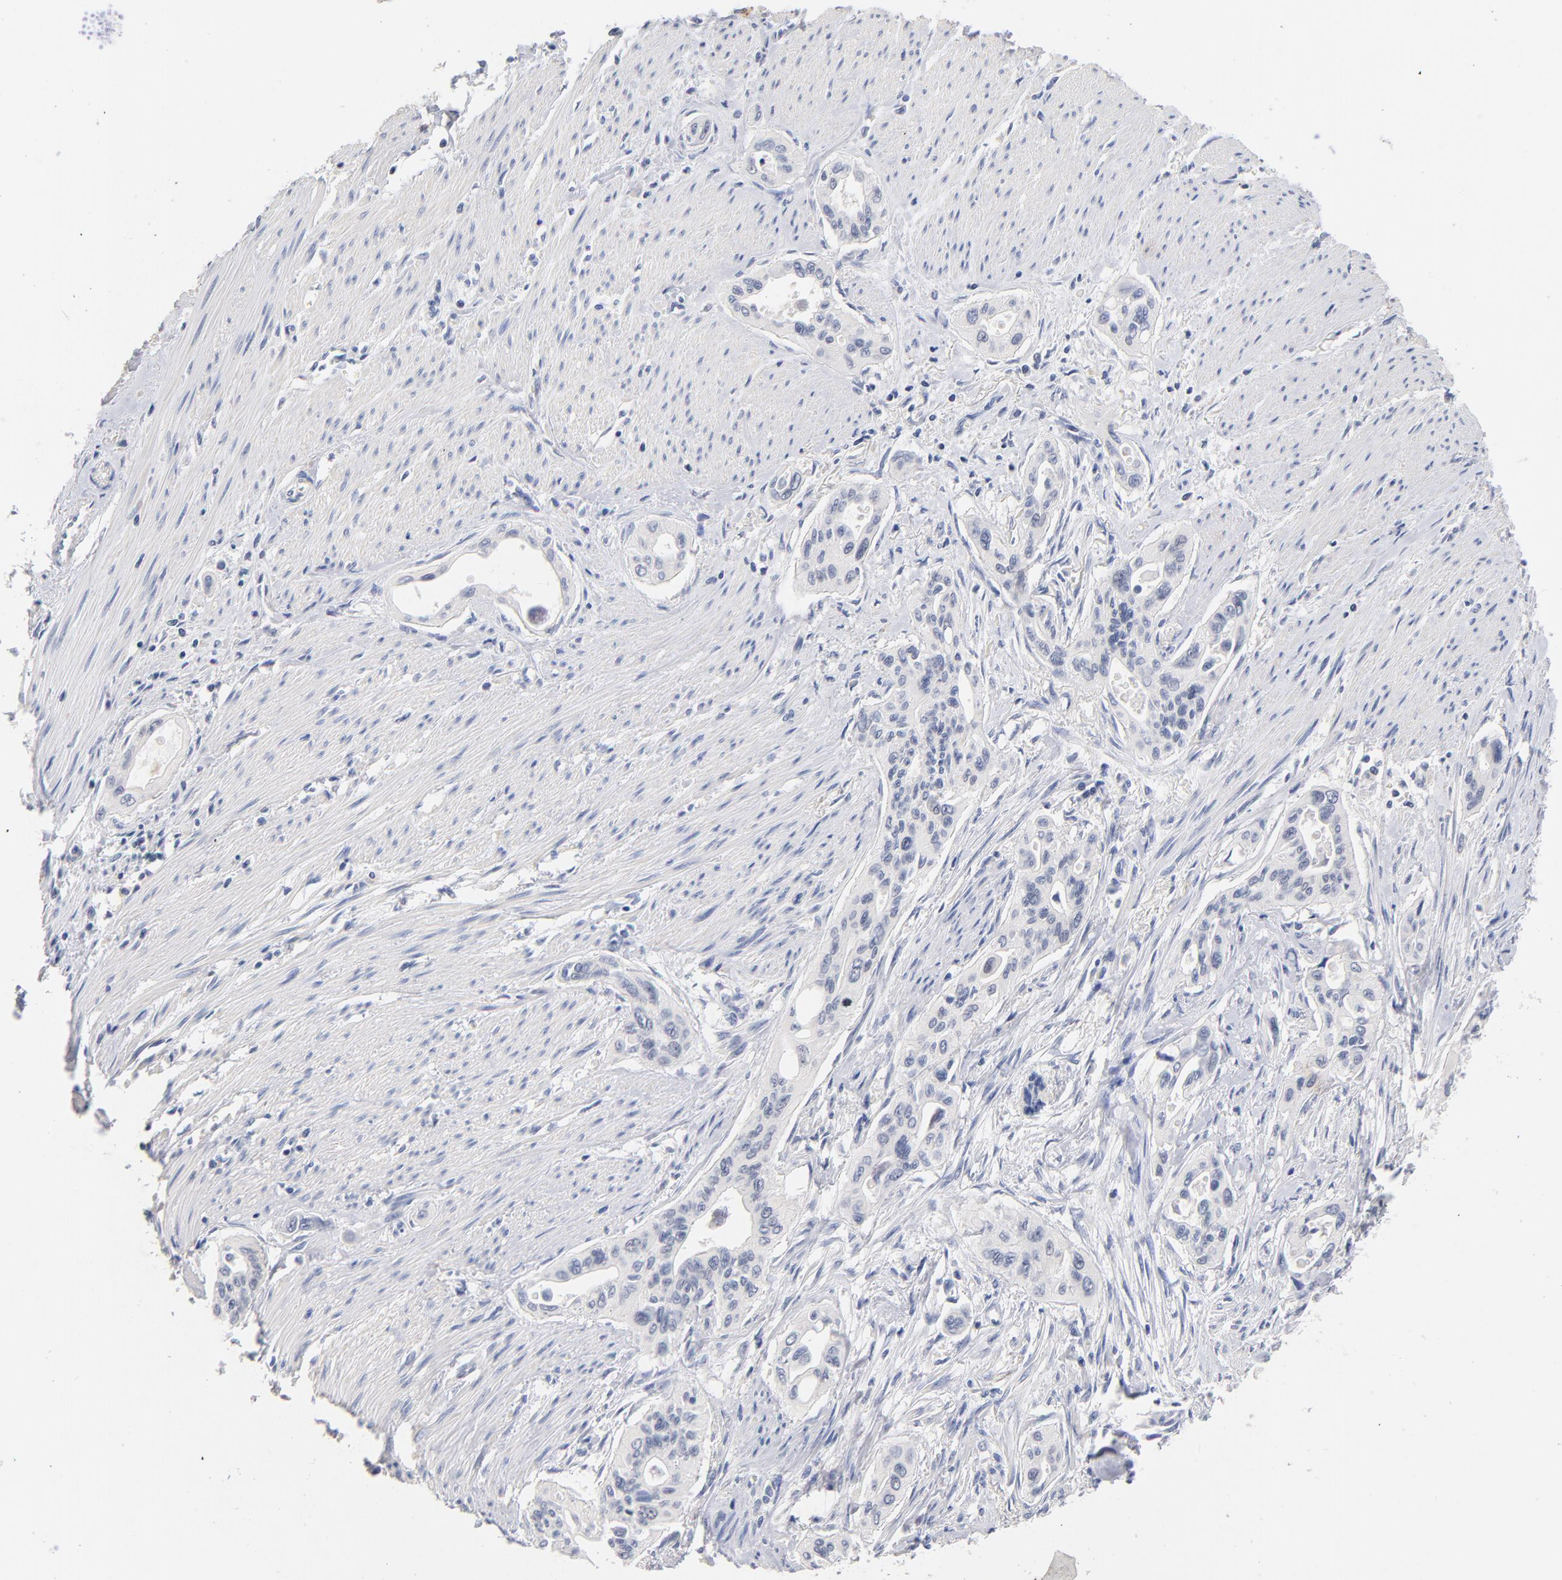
{"staining": {"intensity": "negative", "quantity": "none", "location": "none"}, "tissue": "pancreatic cancer", "cell_type": "Tumor cells", "image_type": "cancer", "snomed": [{"axis": "morphology", "description": "Adenocarcinoma, NOS"}, {"axis": "topography", "description": "Pancreas"}], "caption": "DAB (3,3'-diaminobenzidine) immunohistochemical staining of human pancreatic adenocarcinoma demonstrates no significant expression in tumor cells. The staining was performed using DAB to visualize the protein expression in brown, while the nuclei were stained in blue with hematoxylin (Magnification: 20x).", "gene": "ORC2", "patient": {"sex": "male", "age": 77}}